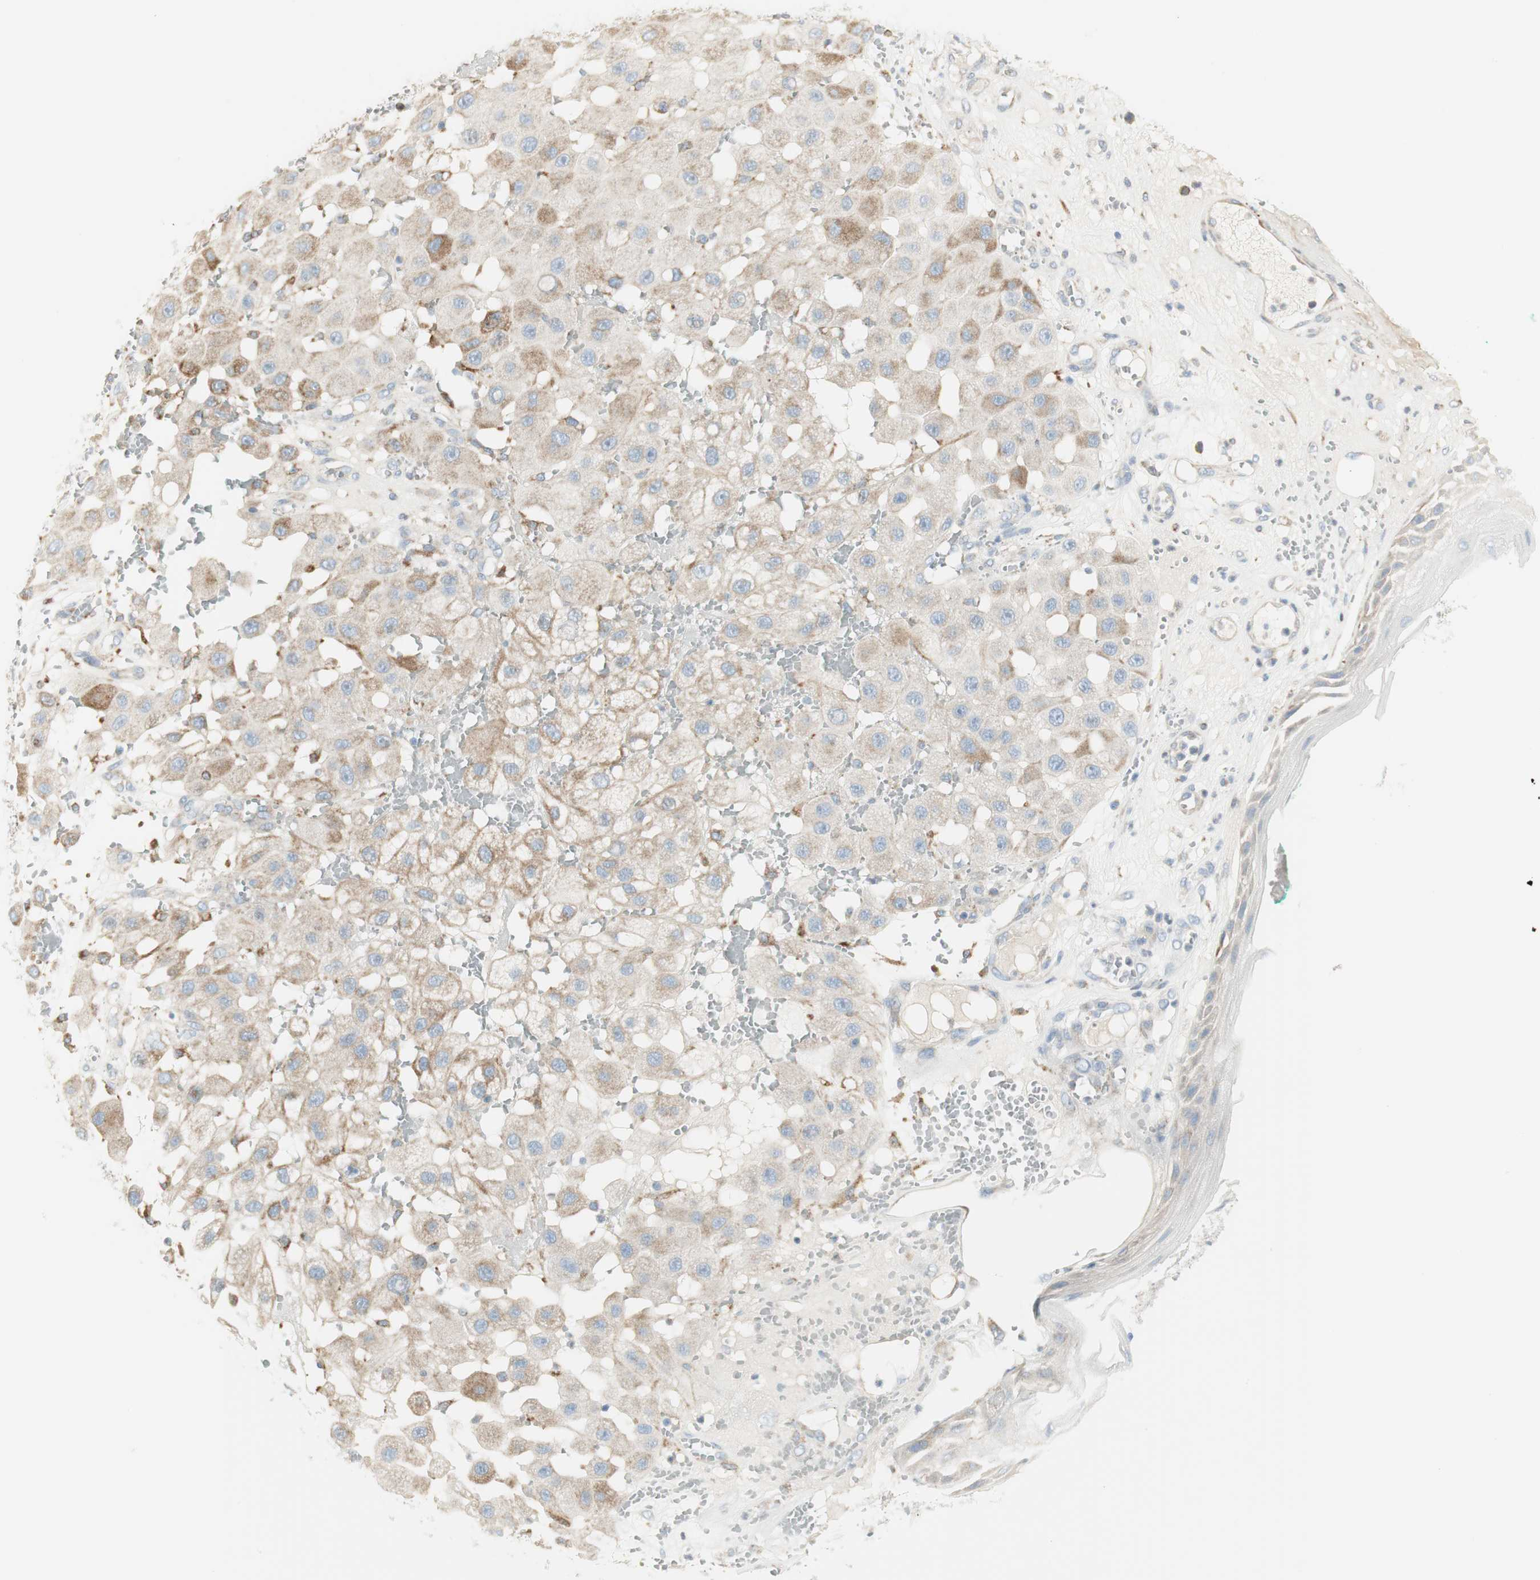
{"staining": {"intensity": "moderate", "quantity": "25%-75%", "location": "cytoplasmic/membranous"}, "tissue": "melanoma", "cell_type": "Tumor cells", "image_type": "cancer", "snomed": [{"axis": "morphology", "description": "Malignant melanoma, NOS"}, {"axis": "topography", "description": "Skin"}], "caption": "IHC (DAB) staining of human melanoma demonstrates moderate cytoplasmic/membranous protein staining in approximately 25%-75% of tumor cells.", "gene": "TNFSF11", "patient": {"sex": "female", "age": 81}}